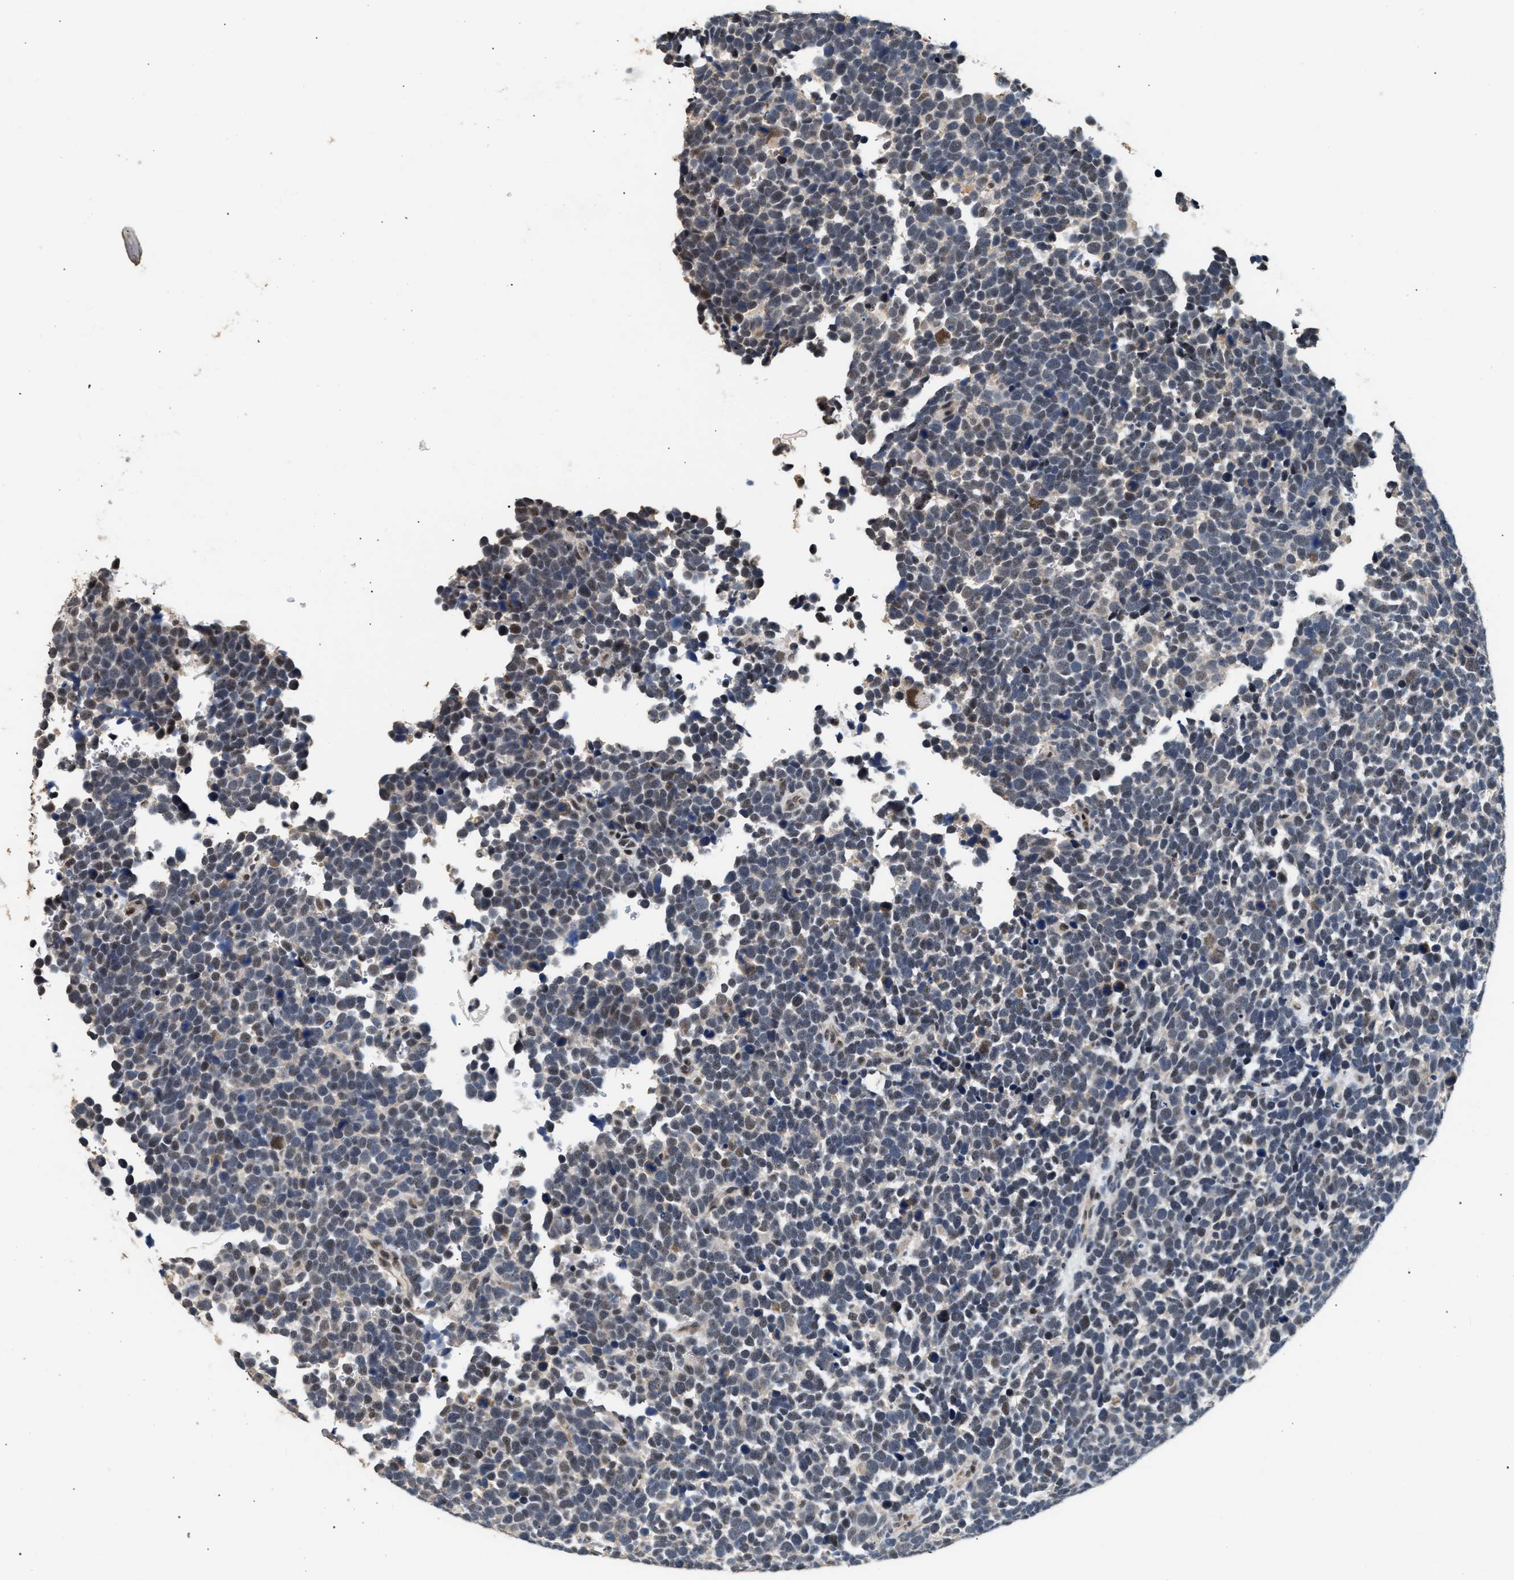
{"staining": {"intensity": "weak", "quantity": "25%-75%", "location": "nuclear"}, "tissue": "urothelial cancer", "cell_type": "Tumor cells", "image_type": "cancer", "snomed": [{"axis": "morphology", "description": "Urothelial carcinoma, High grade"}, {"axis": "topography", "description": "Urinary bladder"}], "caption": "Tumor cells reveal low levels of weak nuclear staining in approximately 25%-75% of cells in high-grade urothelial carcinoma.", "gene": "THOC1", "patient": {"sex": "female", "age": 82}}